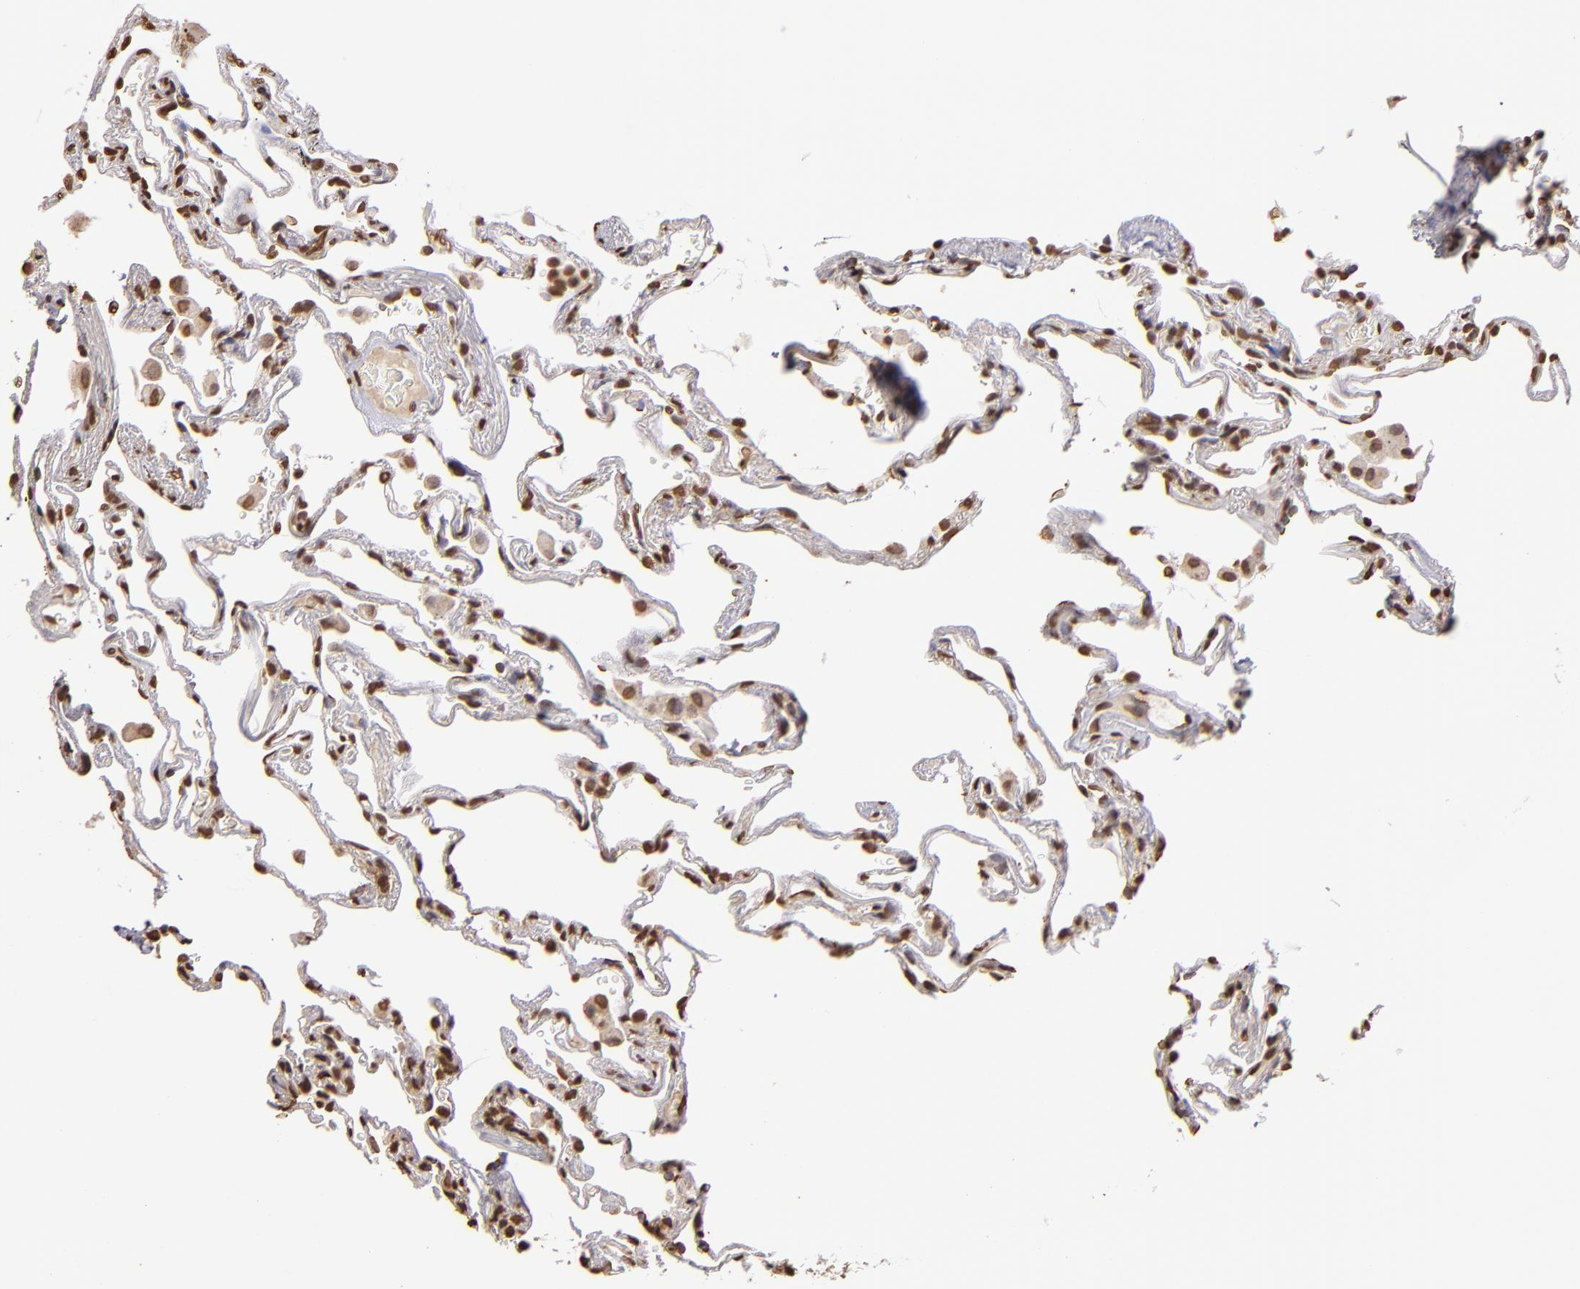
{"staining": {"intensity": "strong", "quantity": ">75%", "location": "nuclear"}, "tissue": "lung", "cell_type": "Alveolar cells", "image_type": "normal", "snomed": [{"axis": "morphology", "description": "Normal tissue, NOS"}, {"axis": "morphology", "description": "Inflammation, NOS"}, {"axis": "topography", "description": "Lung"}], "caption": "Immunohistochemistry of benign lung demonstrates high levels of strong nuclear positivity in approximately >75% of alveolar cells. The staining was performed using DAB (3,3'-diaminobenzidine) to visualize the protein expression in brown, while the nuclei were stained in blue with hematoxylin (Magnification: 20x).", "gene": "LBX1", "patient": {"sex": "male", "age": 69}}